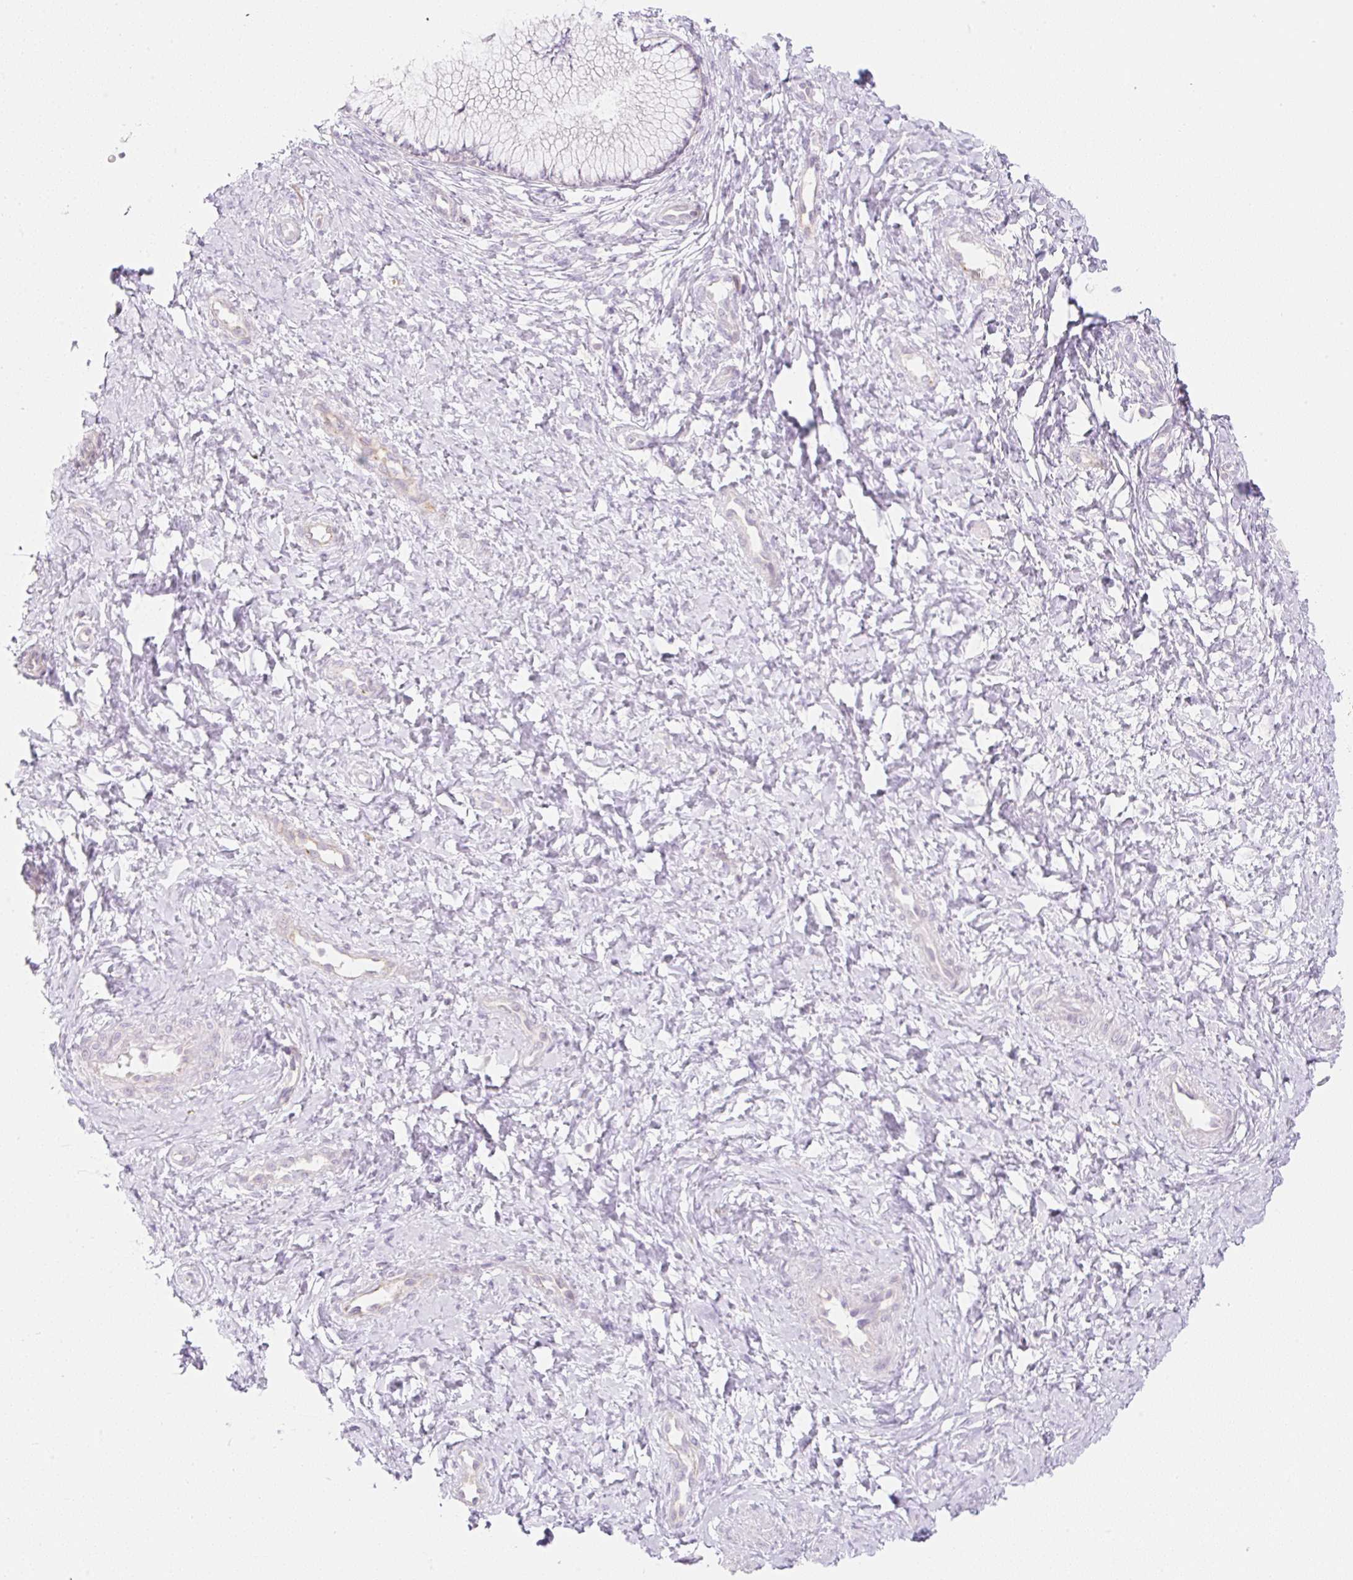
{"staining": {"intensity": "negative", "quantity": "none", "location": "none"}, "tissue": "cervix", "cell_type": "Glandular cells", "image_type": "normal", "snomed": [{"axis": "morphology", "description": "Normal tissue, NOS"}, {"axis": "topography", "description": "Cervix"}], "caption": "Immunohistochemical staining of normal human cervix shows no significant expression in glandular cells. (DAB immunohistochemistry (IHC) with hematoxylin counter stain).", "gene": "CASKIN1", "patient": {"sex": "female", "age": 37}}